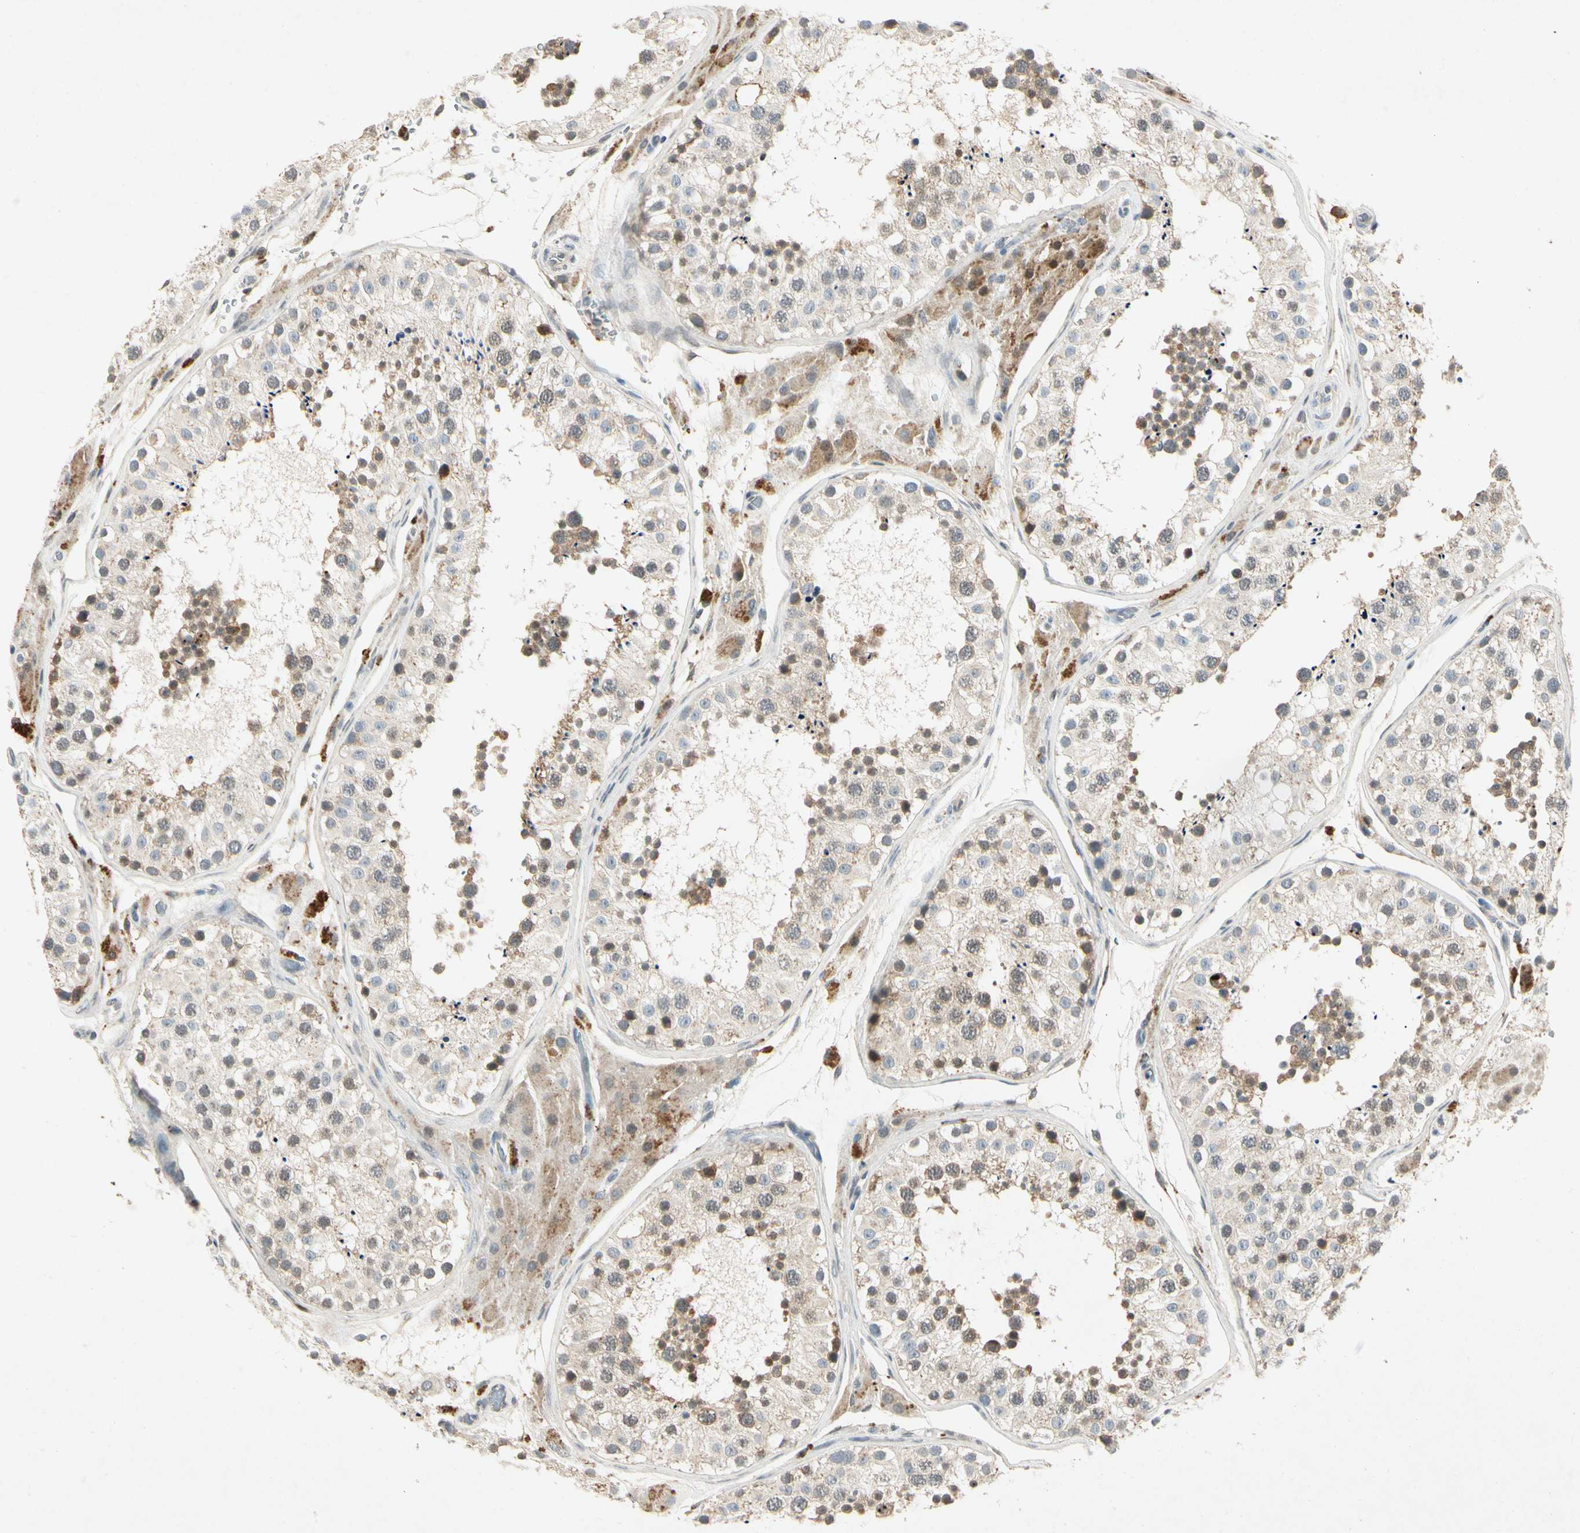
{"staining": {"intensity": "weak", "quantity": "25%-75%", "location": "cytoplasmic/membranous"}, "tissue": "testis", "cell_type": "Cells in seminiferous ducts", "image_type": "normal", "snomed": [{"axis": "morphology", "description": "Normal tissue, NOS"}, {"axis": "topography", "description": "Testis"}, {"axis": "topography", "description": "Epididymis"}], "caption": "Protein positivity by immunohistochemistry (IHC) exhibits weak cytoplasmic/membranous expression in about 25%-75% of cells in seminiferous ducts in normal testis.", "gene": "HSPA1B", "patient": {"sex": "male", "age": 26}}